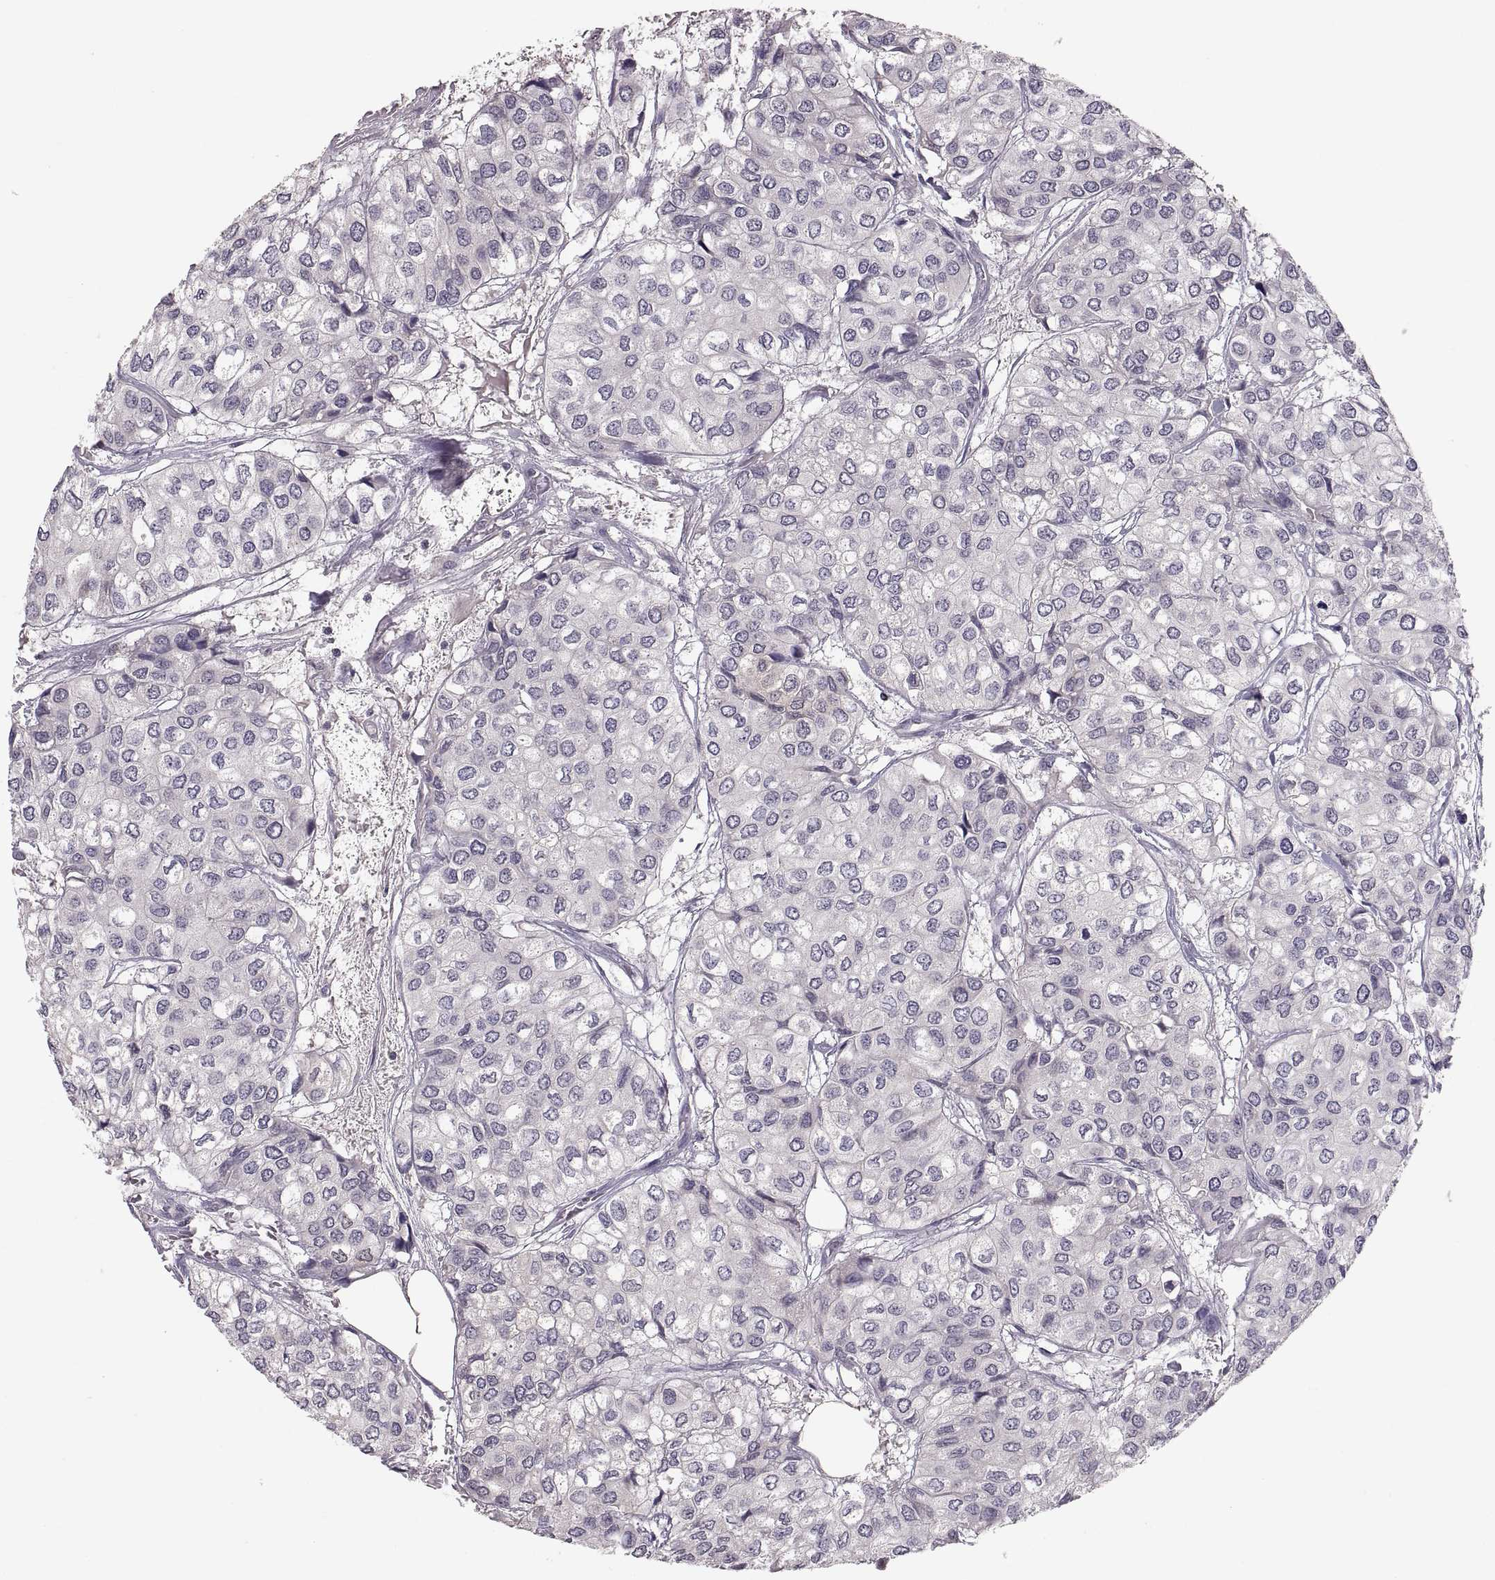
{"staining": {"intensity": "negative", "quantity": "none", "location": "none"}, "tissue": "urothelial cancer", "cell_type": "Tumor cells", "image_type": "cancer", "snomed": [{"axis": "morphology", "description": "Urothelial carcinoma, High grade"}, {"axis": "topography", "description": "Urinary bladder"}], "caption": "Immunohistochemistry (IHC) image of urothelial carcinoma (high-grade) stained for a protein (brown), which exhibits no staining in tumor cells. (DAB immunohistochemistry (IHC), high magnification).", "gene": "PAX2", "patient": {"sex": "male", "age": 73}}